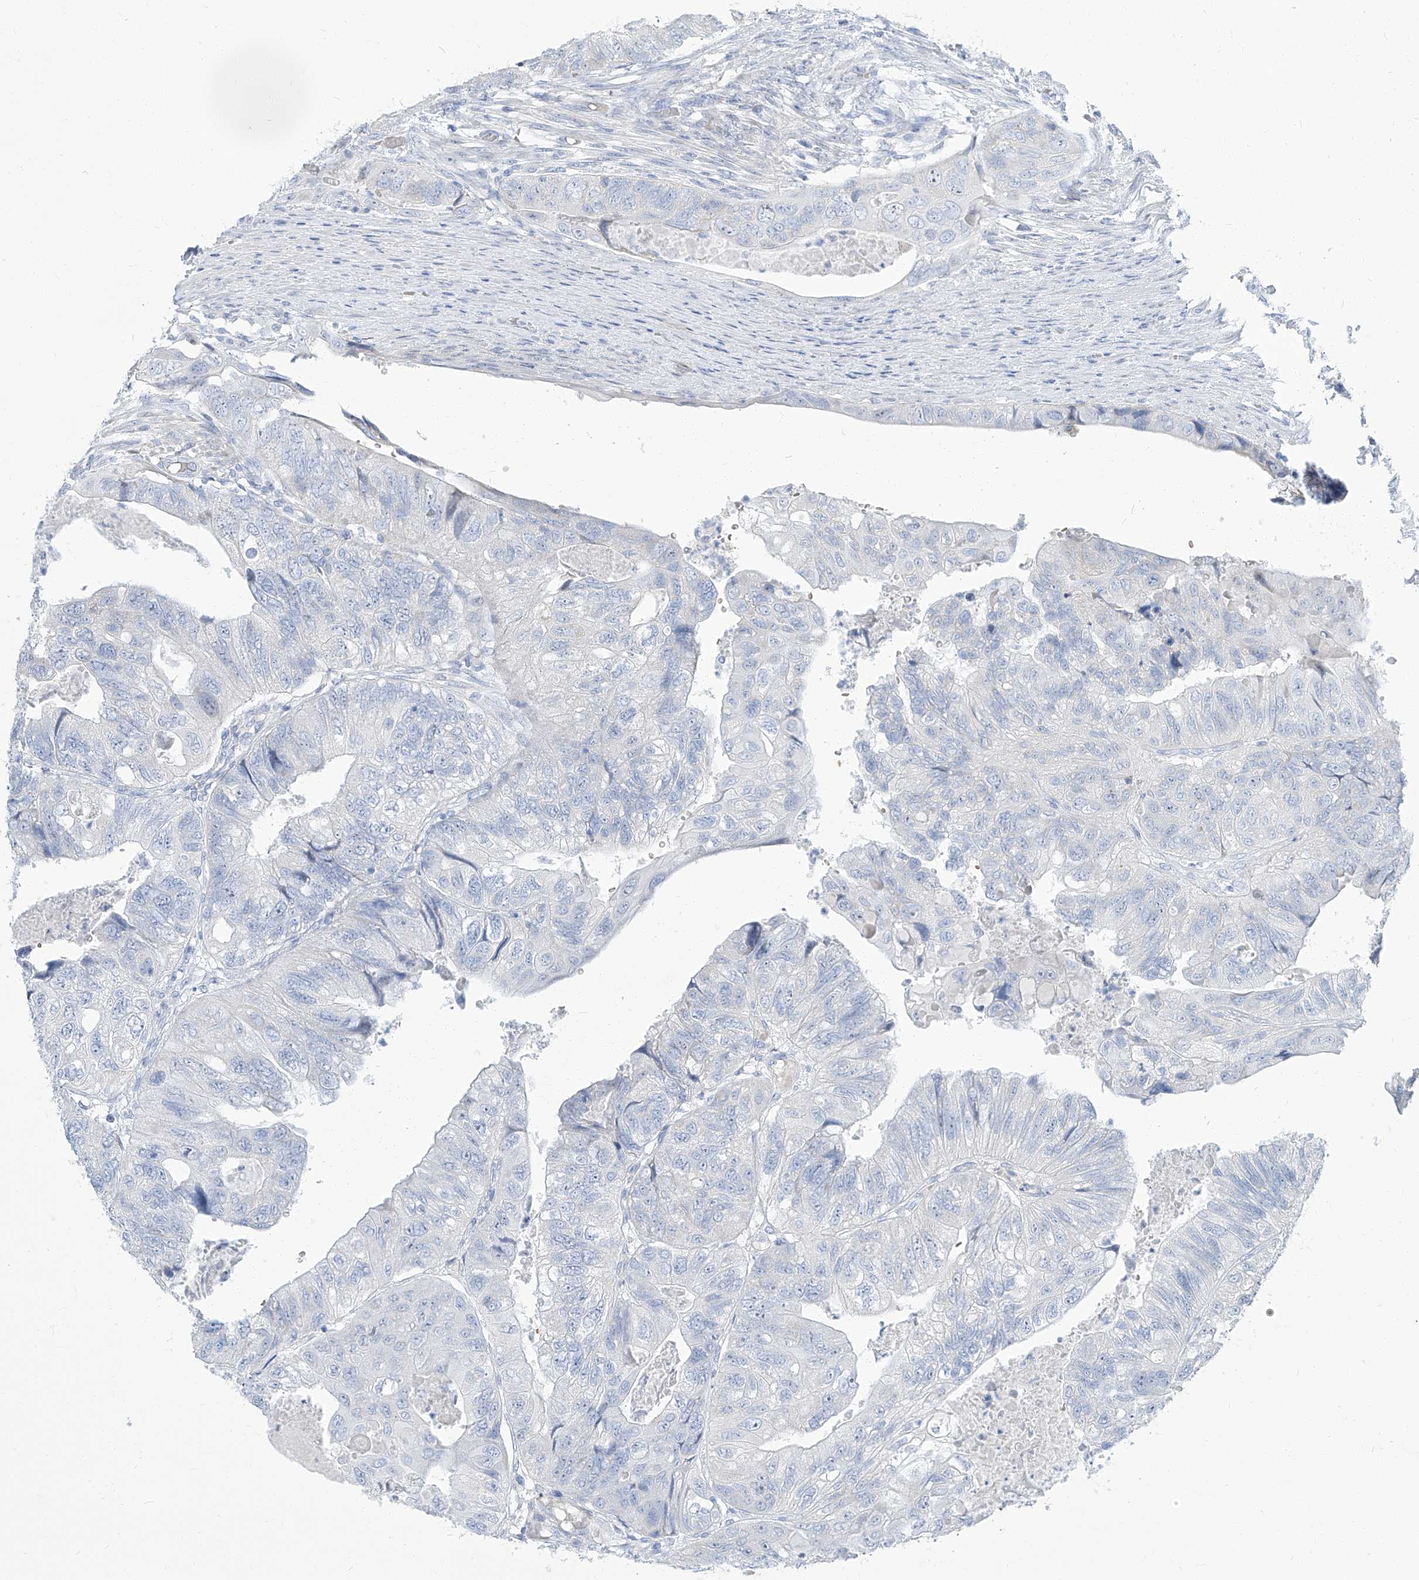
{"staining": {"intensity": "negative", "quantity": "none", "location": "none"}, "tissue": "colorectal cancer", "cell_type": "Tumor cells", "image_type": "cancer", "snomed": [{"axis": "morphology", "description": "Adenocarcinoma, NOS"}, {"axis": "topography", "description": "Rectum"}], "caption": "IHC image of neoplastic tissue: human colorectal adenocarcinoma stained with DAB shows no significant protein positivity in tumor cells.", "gene": "TXLNB", "patient": {"sex": "male", "age": 63}}